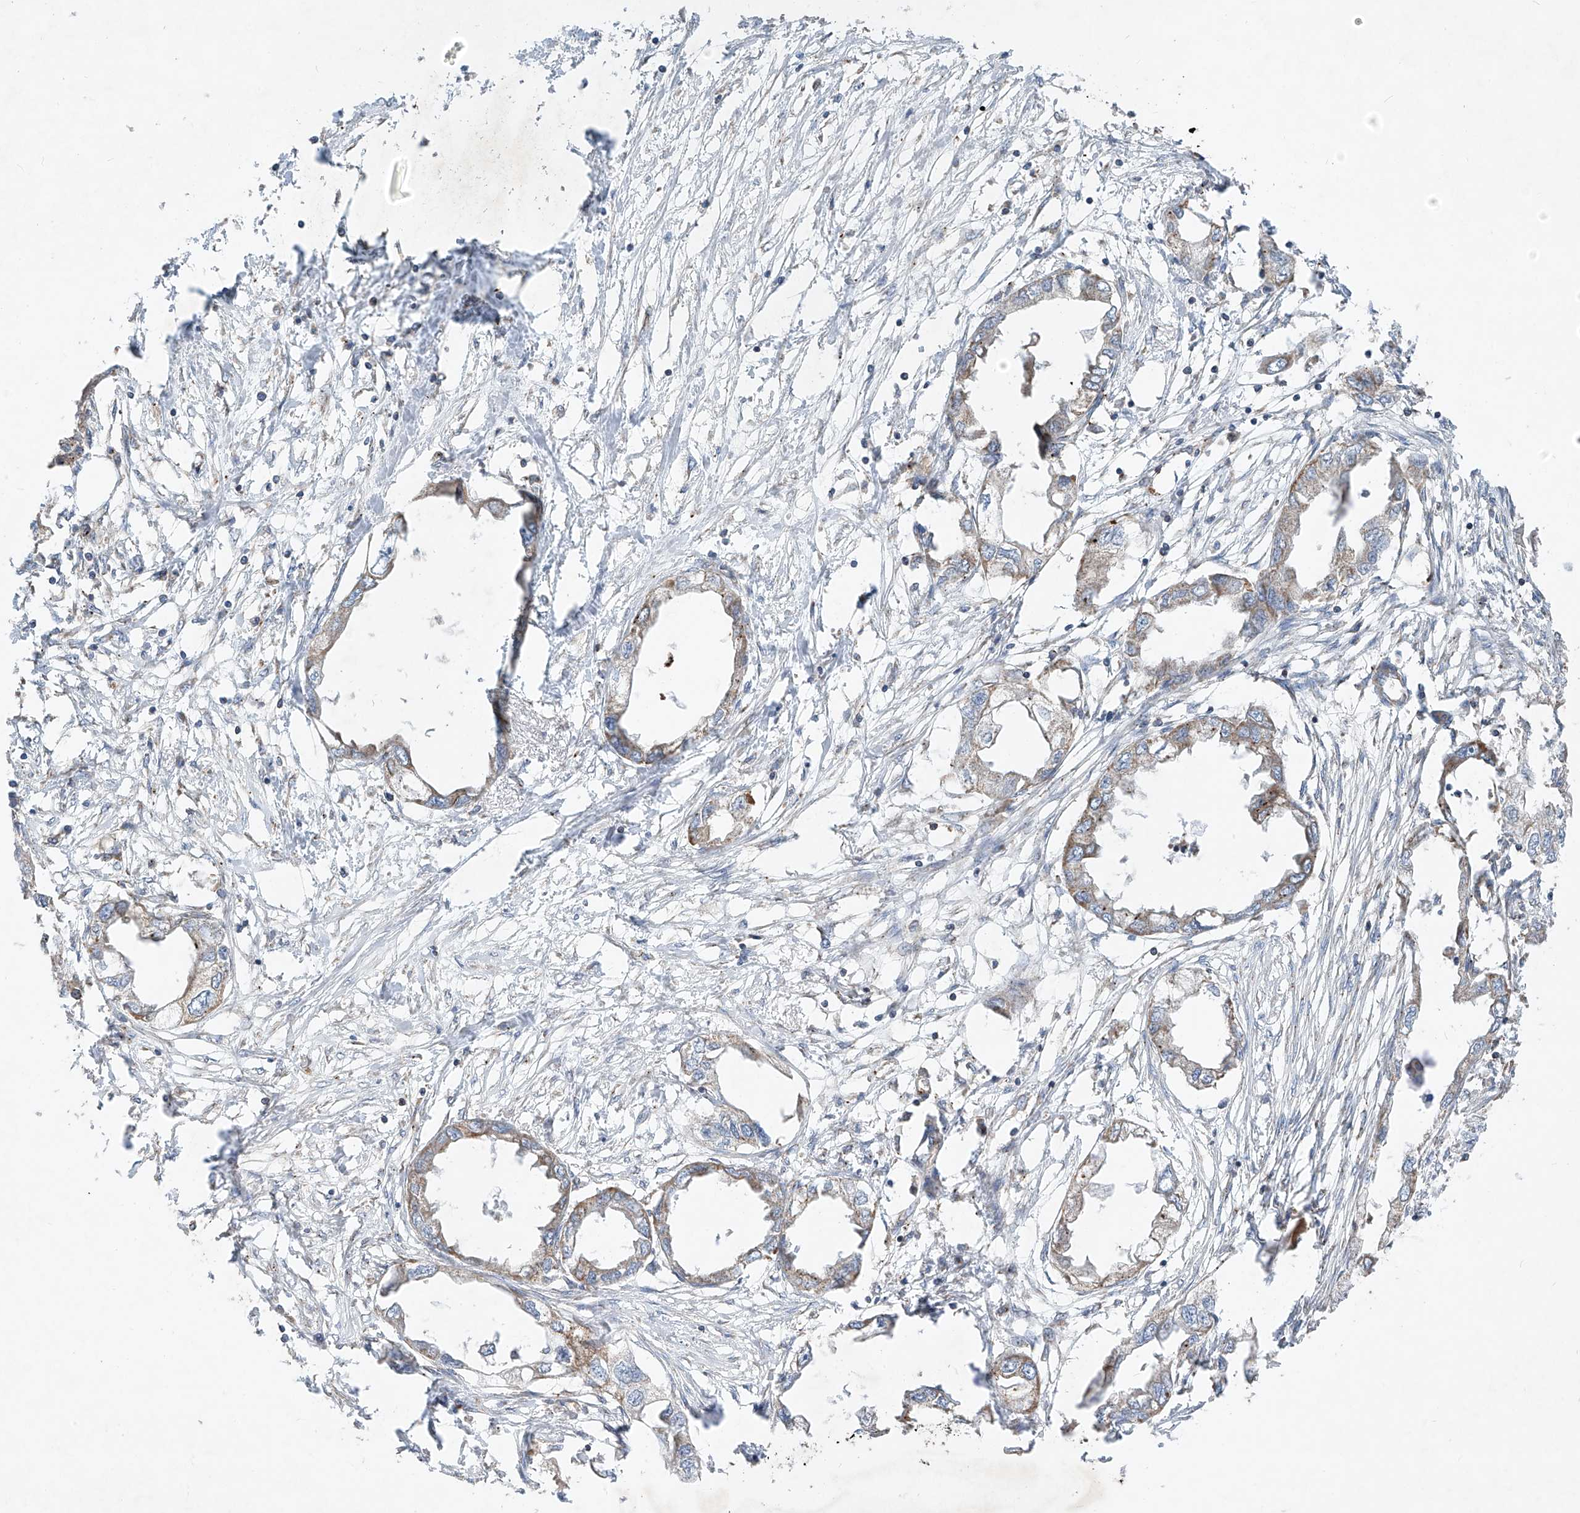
{"staining": {"intensity": "weak", "quantity": "<25%", "location": "cytoplasmic/membranous"}, "tissue": "endometrial cancer", "cell_type": "Tumor cells", "image_type": "cancer", "snomed": [{"axis": "morphology", "description": "Adenocarcinoma, NOS"}, {"axis": "morphology", "description": "Adenocarcinoma, metastatic, NOS"}, {"axis": "topography", "description": "Adipose tissue"}, {"axis": "topography", "description": "Endometrium"}], "caption": "Immunohistochemistry (IHC) histopathology image of neoplastic tissue: human endometrial cancer stained with DAB reveals no significant protein expression in tumor cells.", "gene": "UQCC1", "patient": {"sex": "female", "age": 67}}